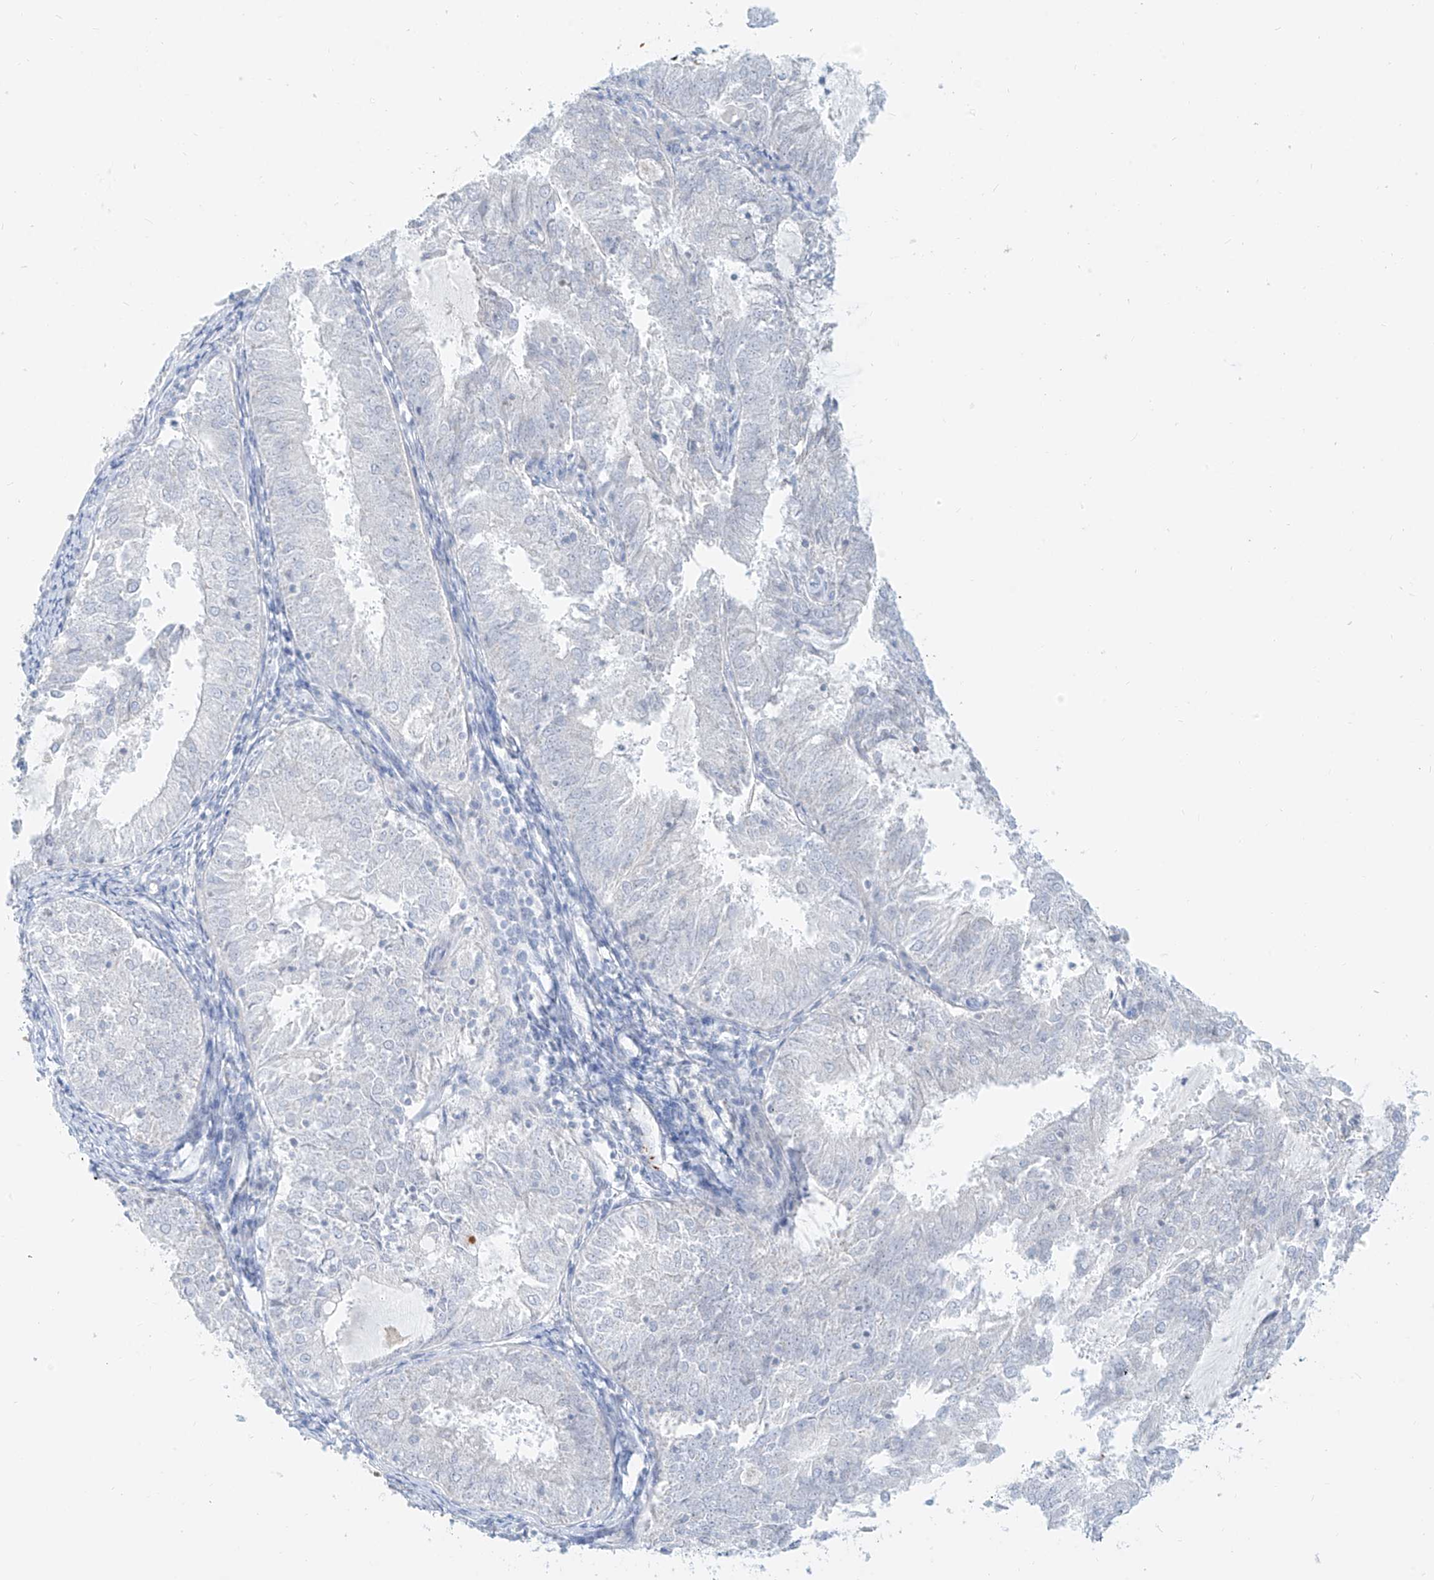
{"staining": {"intensity": "negative", "quantity": "none", "location": "none"}, "tissue": "endometrial cancer", "cell_type": "Tumor cells", "image_type": "cancer", "snomed": [{"axis": "morphology", "description": "Adenocarcinoma, NOS"}, {"axis": "topography", "description": "Endometrium"}], "caption": "Tumor cells show no significant protein expression in endometrial cancer (adenocarcinoma).", "gene": "OCSTAMP", "patient": {"sex": "female", "age": 57}}